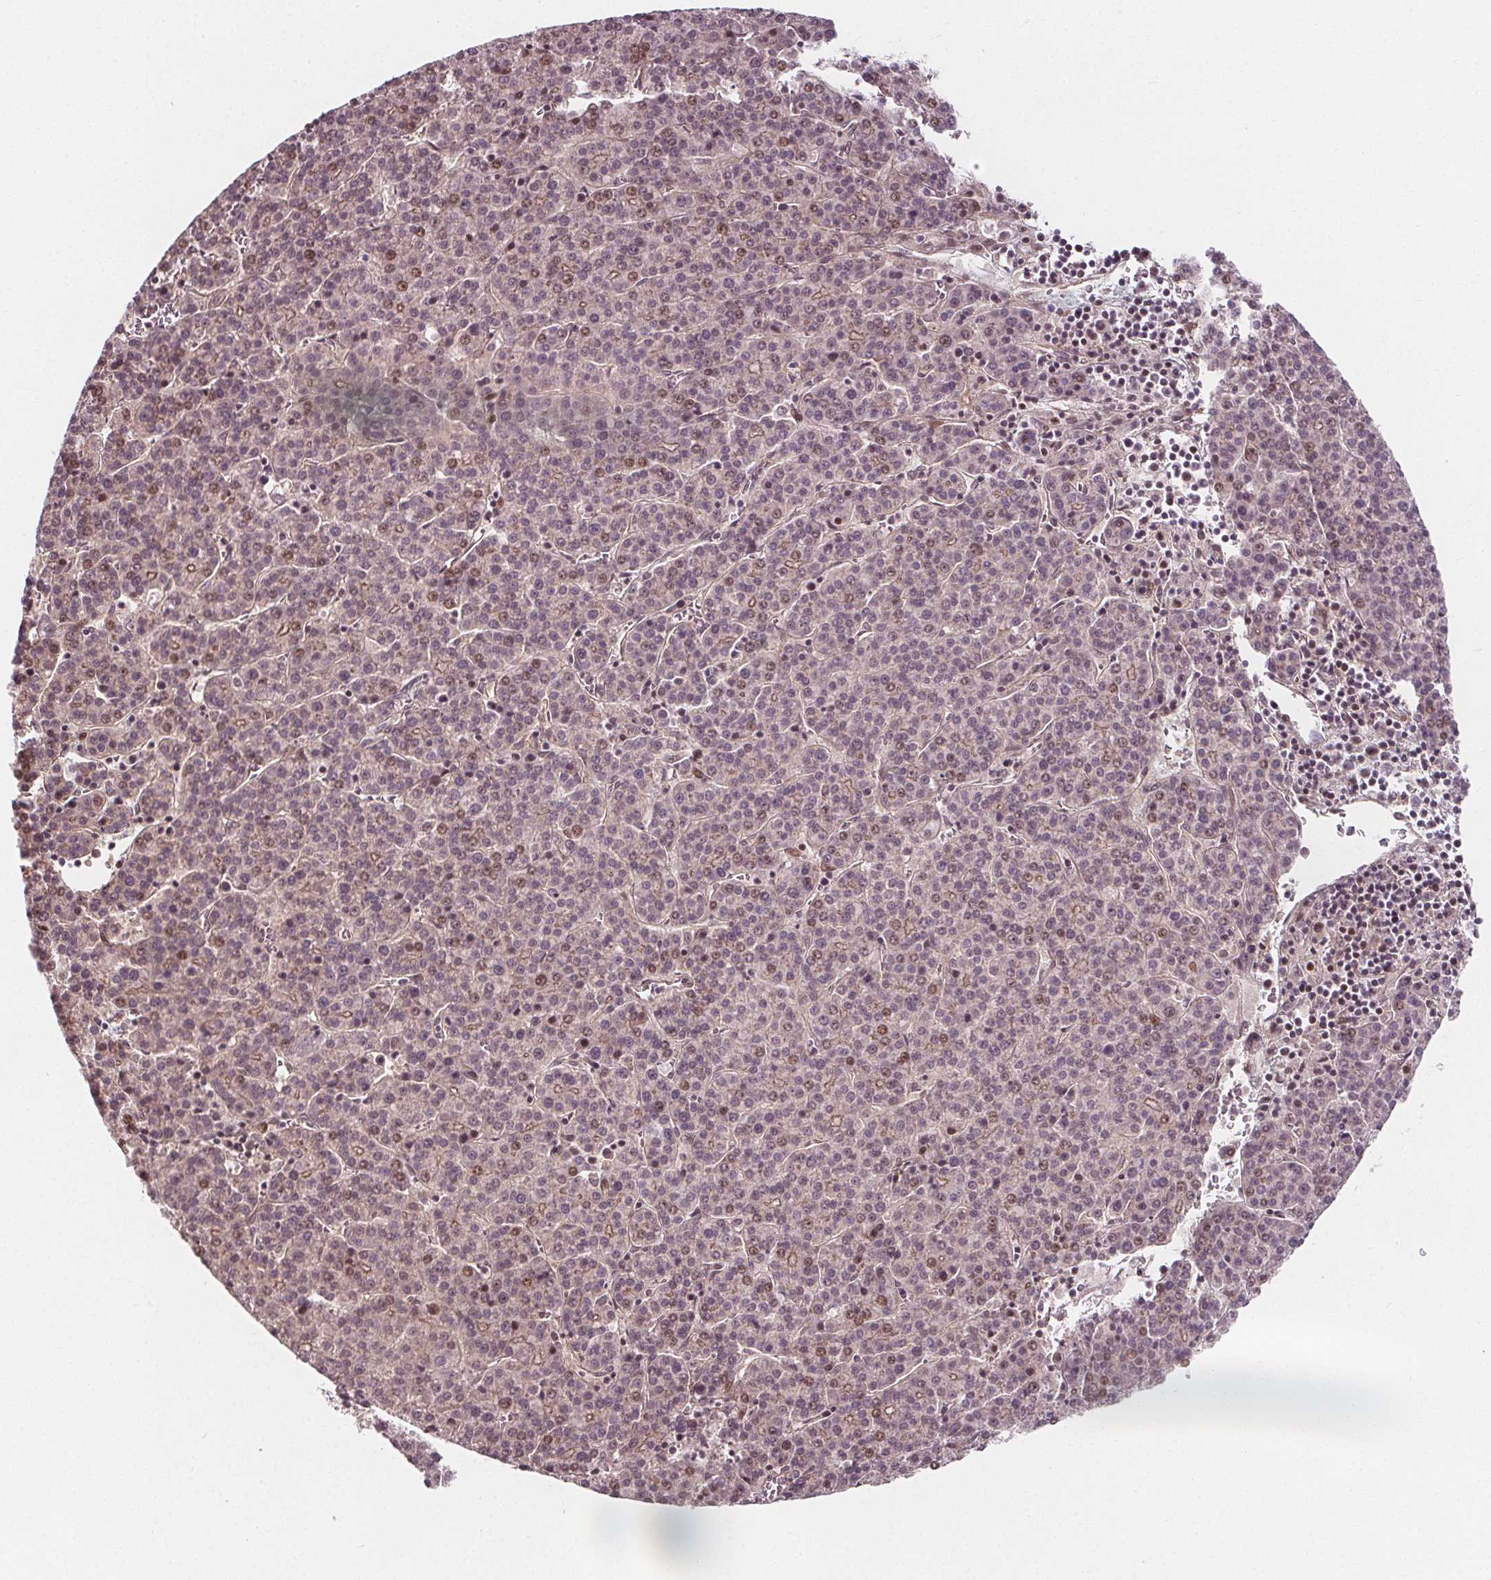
{"staining": {"intensity": "weak", "quantity": "25%-75%", "location": "nuclear"}, "tissue": "liver cancer", "cell_type": "Tumor cells", "image_type": "cancer", "snomed": [{"axis": "morphology", "description": "Carcinoma, Hepatocellular, NOS"}, {"axis": "topography", "description": "Liver"}], "caption": "A high-resolution histopathology image shows immunohistochemistry (IHC) staining of liver hepatocellular carcinoma, which demonstrates weak nuclear positivity in approximately 25%-75% of tumor cells.", "gene": "AKT1S1", "patient": {"sex": "female", "age": 58}}